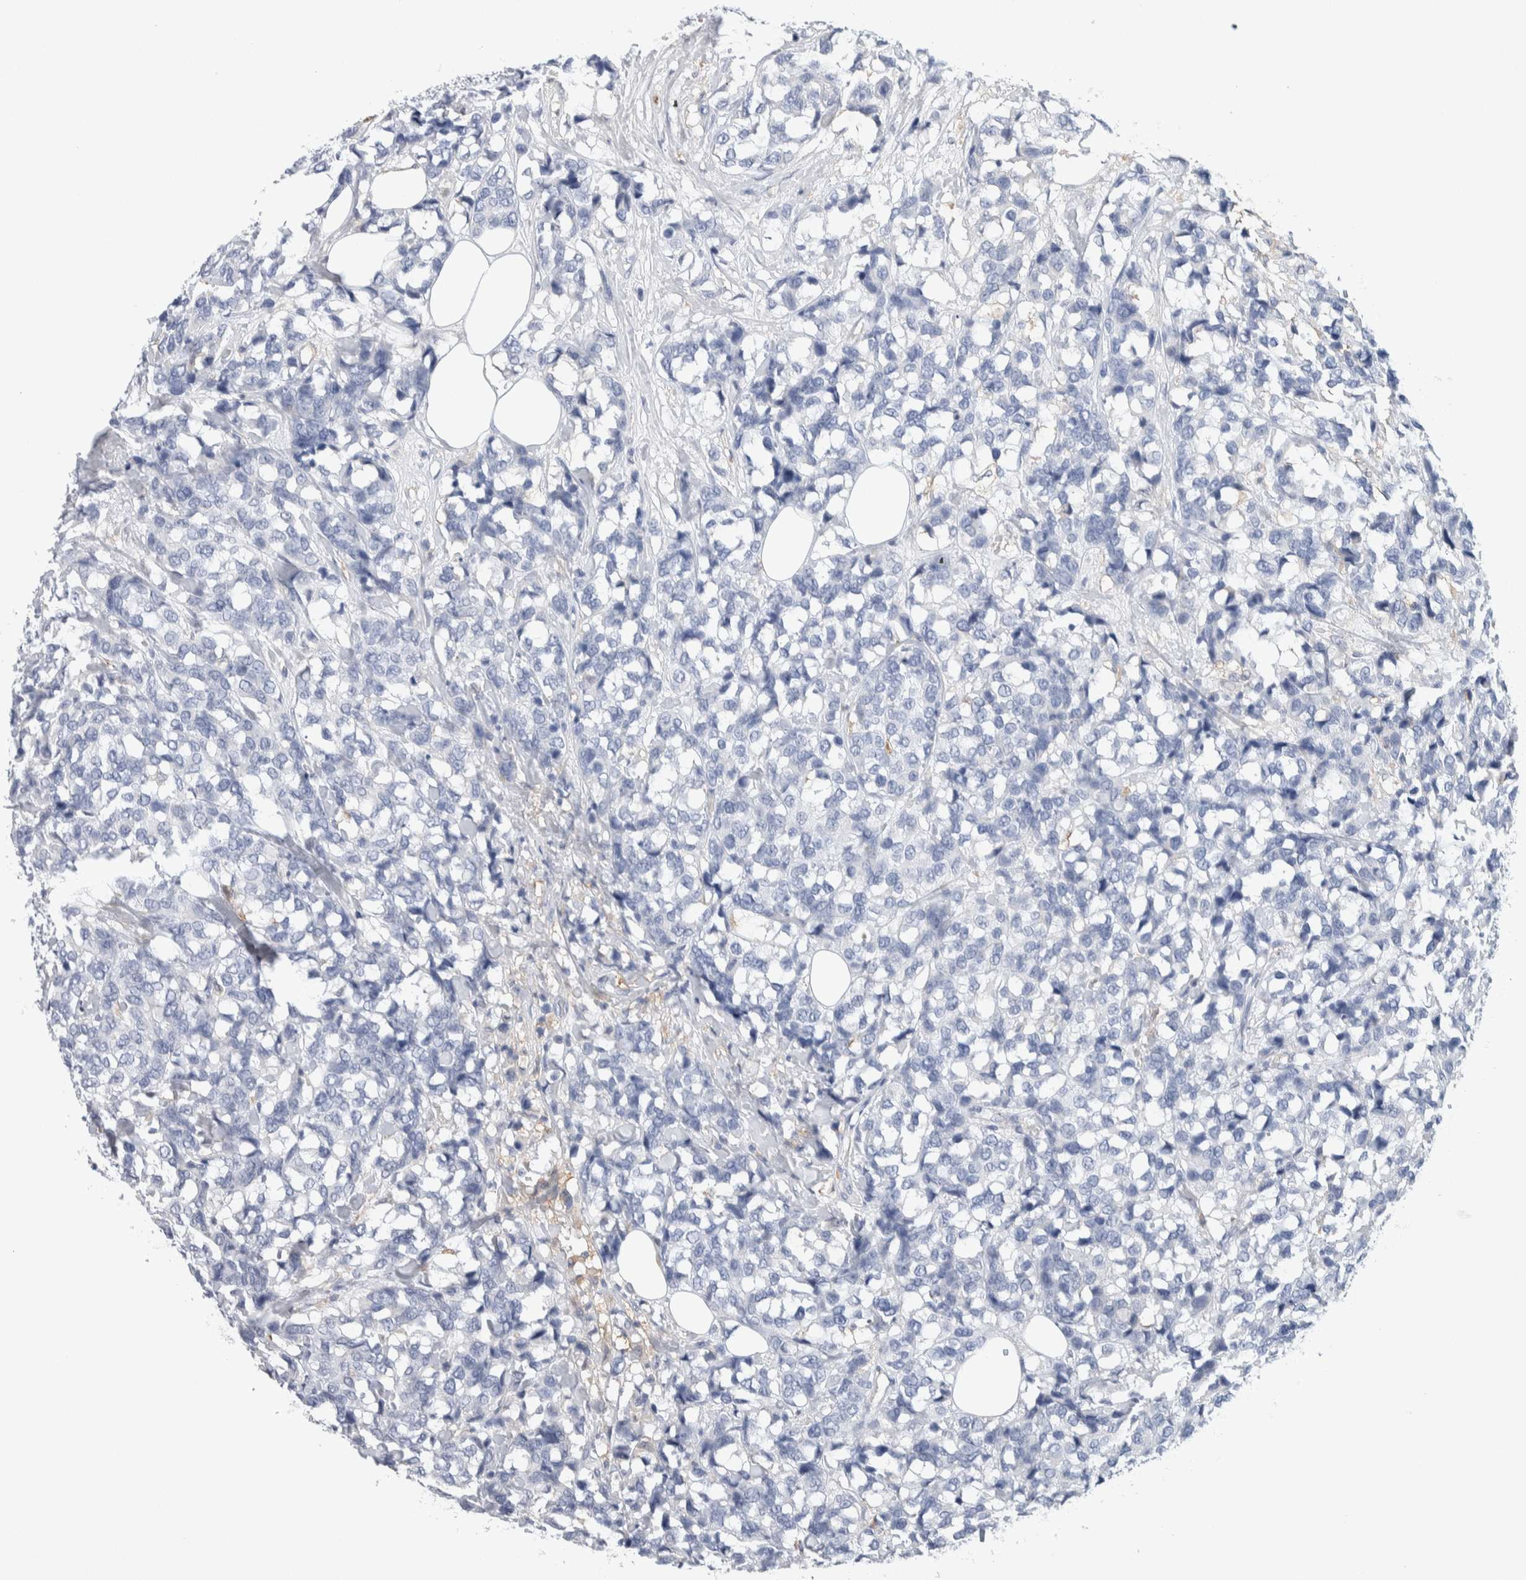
{"staining": {"intensity": "negative", "quantity": "none", "location": "none"}, "tissue": "breast cancer", "cell_type": "Tumor cells", "image_type": "cancer", "snomed": [{"axis": "morphology", "description": "Lobular carcinoma"}, {"axis": "topography", "description": "Breast"}], "caption": "This image is of breast cancer (lobular carcinoma) stained with immunohistochemistry to label a protein in brown with the nuclei are counter-stained blue. There is no expression in tumor cells.", "gene": "NCF2", "patient": {"sex": "female", "age": 59}}